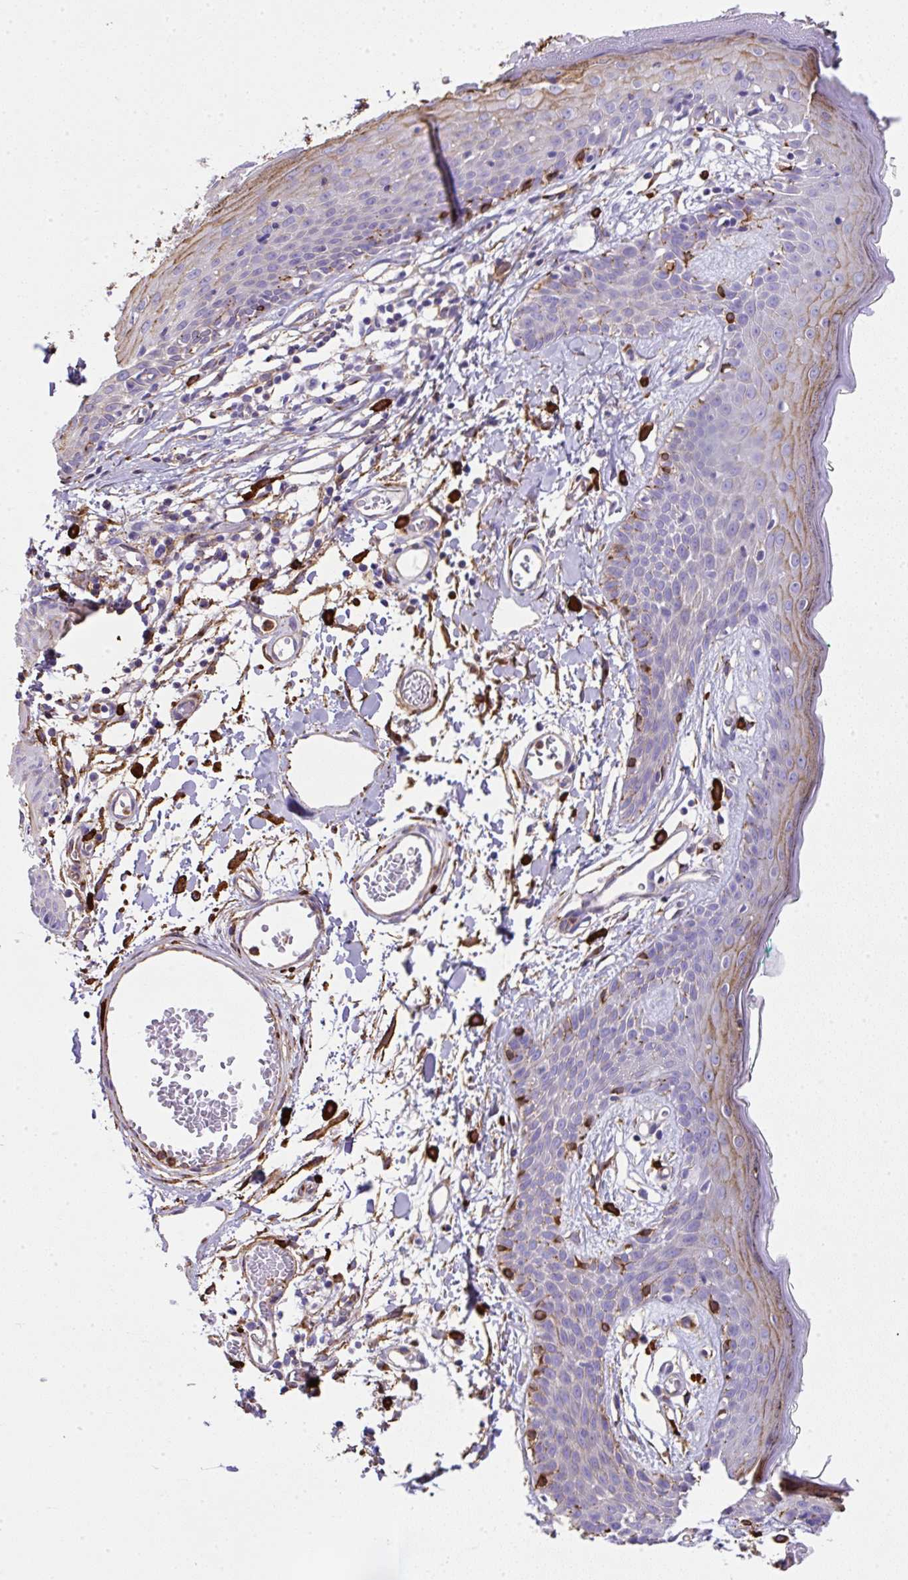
{"staining": {"intensity": "moderate", "quantity": ">75%", "location": "cytoplasmic/membranous"}, "tissue": "skin", "cell_type": "Fibroblasts", "image_type": "normal", "snomed": [{"axis": "morphology", "description": "Normal tissue, NOS"}, {"axis": "topography", "description": "Skin"}], "caption": "Protein analysis of unremarkable skin exhibits moderate cytoplasmic/membranous staining in approximately >75% of fibroblasts.", "gene": "MAGEB5", "patient": {"sex": "male", "age": 79}}